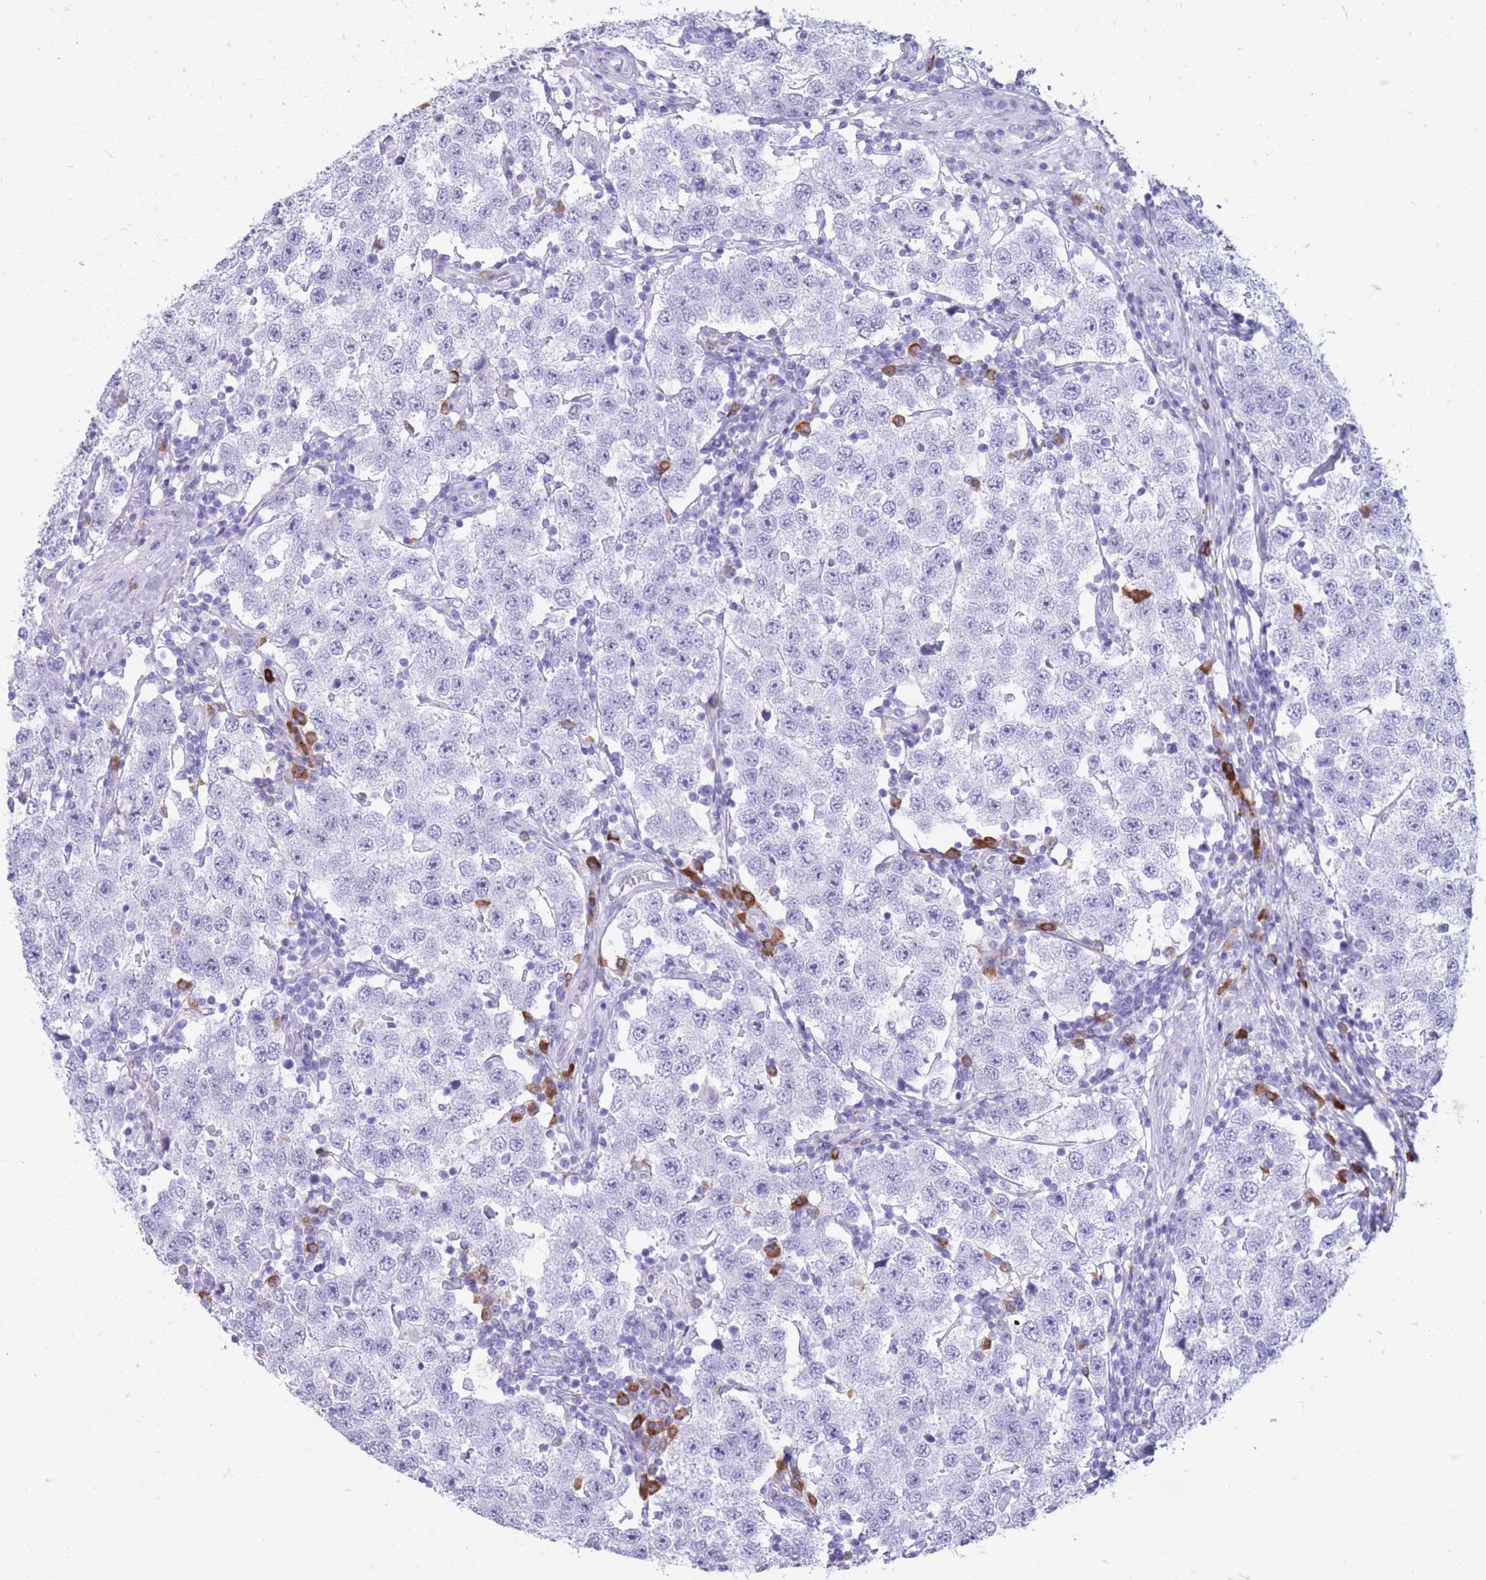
{"staining": {"intensity": "negative", "quantity": "none", "location": "none"}, "tissue": "testis cancer", "cell_type": "Tumor cells", "image_type": "cancer", "snomed": [{"axis": "morphology", "description": "Seminoma, NOS"}, {"axis": "topography", "description": "Testis"}], "caption": "A histopathology image of human seminoma (testis) is negative for staining in tumor cells.", "gene": "ZFP37", "patient": {"sex": "male", "age": 34}}